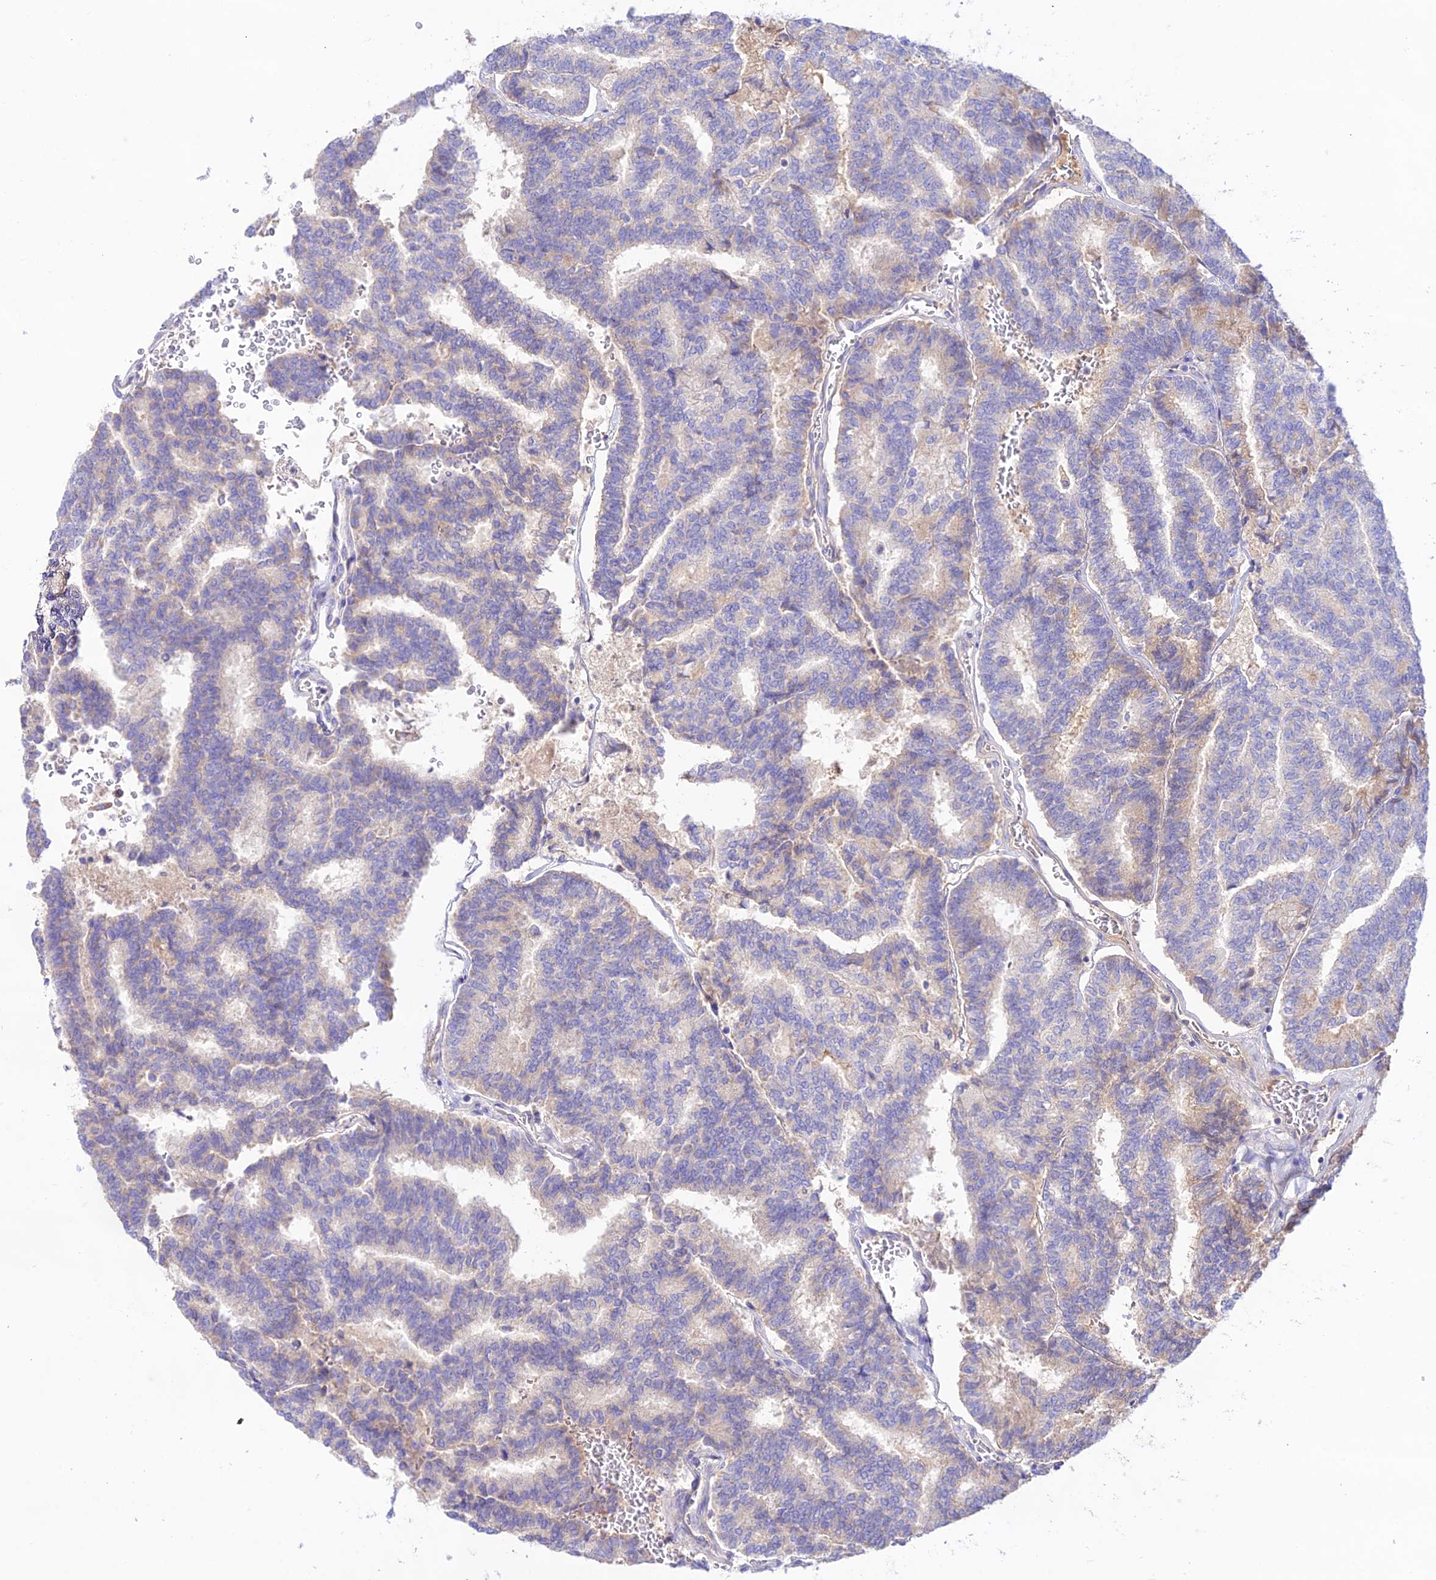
{"staining": {"intensity": "weak", "quantity": "<25%", "location": "cytoplasmic/membranous"}, "tissue": "thyroid cancer", "cell_type": "Tumor cells", "image_type": "cancer", "snomed": [{"axis": "morphology", "description": "Papillary adenocarcinoma, NOS"}, {"axis": "topography", "description": "Thyroid gland"}], "caption": "Immunohistochemistry (IHC) of thyroid papillary adenocarcinoma reveals no expression in tumor cells. (DAB (3,3'-diaminobenzidine) immunohistochemistry (IHC), high magnification).", "gene": "NLRP9", "patient": {"sex": "female", "age": 35}}